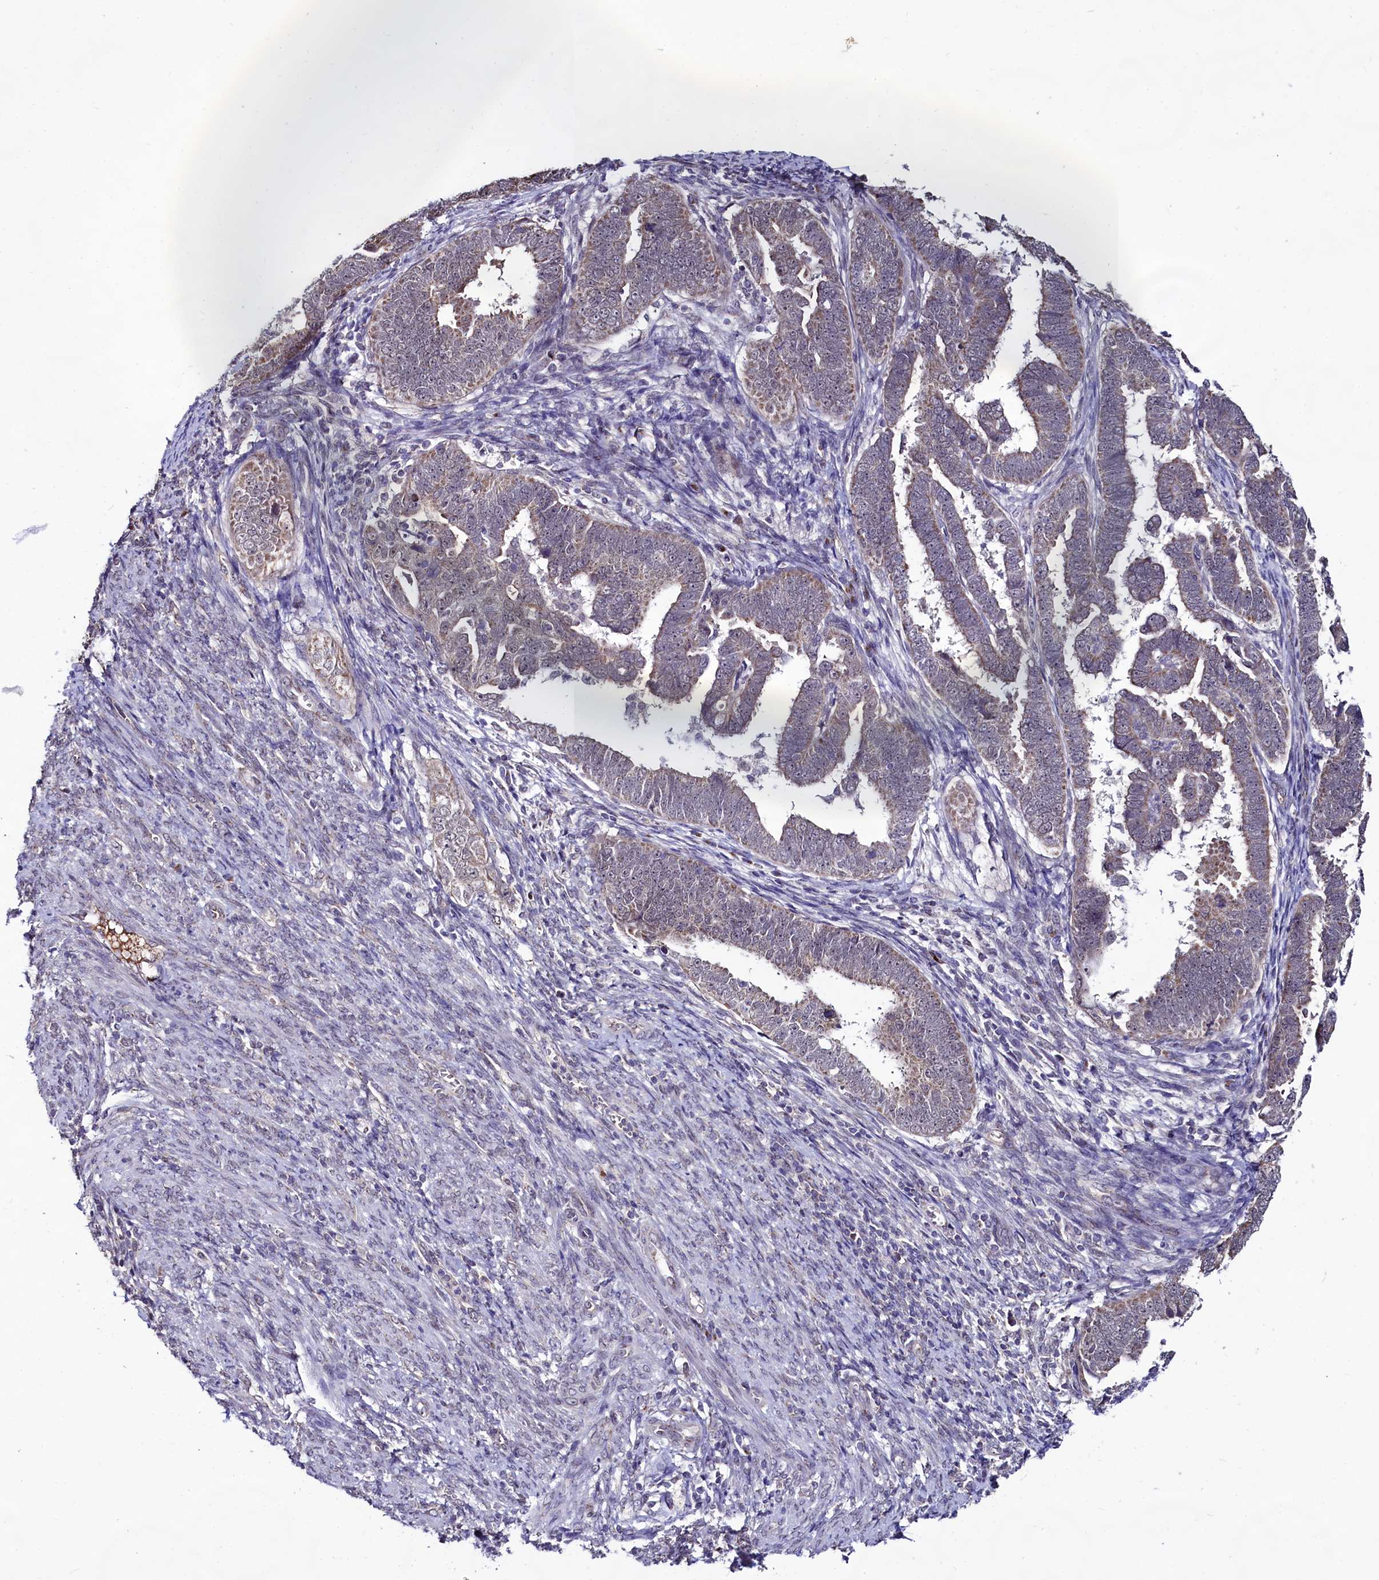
{"staining": {"intensity": "weak", "quantity": ">75%", "location": "cytoplasmic/membranous"}, "tissue": "endometrial cancer", "cell_type": "Tumor cells", "image_type": "cancer", "snomed": [{"axis": "morphology", "description": "Adenocarcinoma, NOS"}, {"axis": "topography", "description": "Endometrium"}], "caption": "Endometrial adenocarcinoma stained for a protein demonstrates weak cytoplasmic/membranous positivity in tumor cells.", "gene": "SEC24C", "patient": {"sex": "female", "age": 75}}